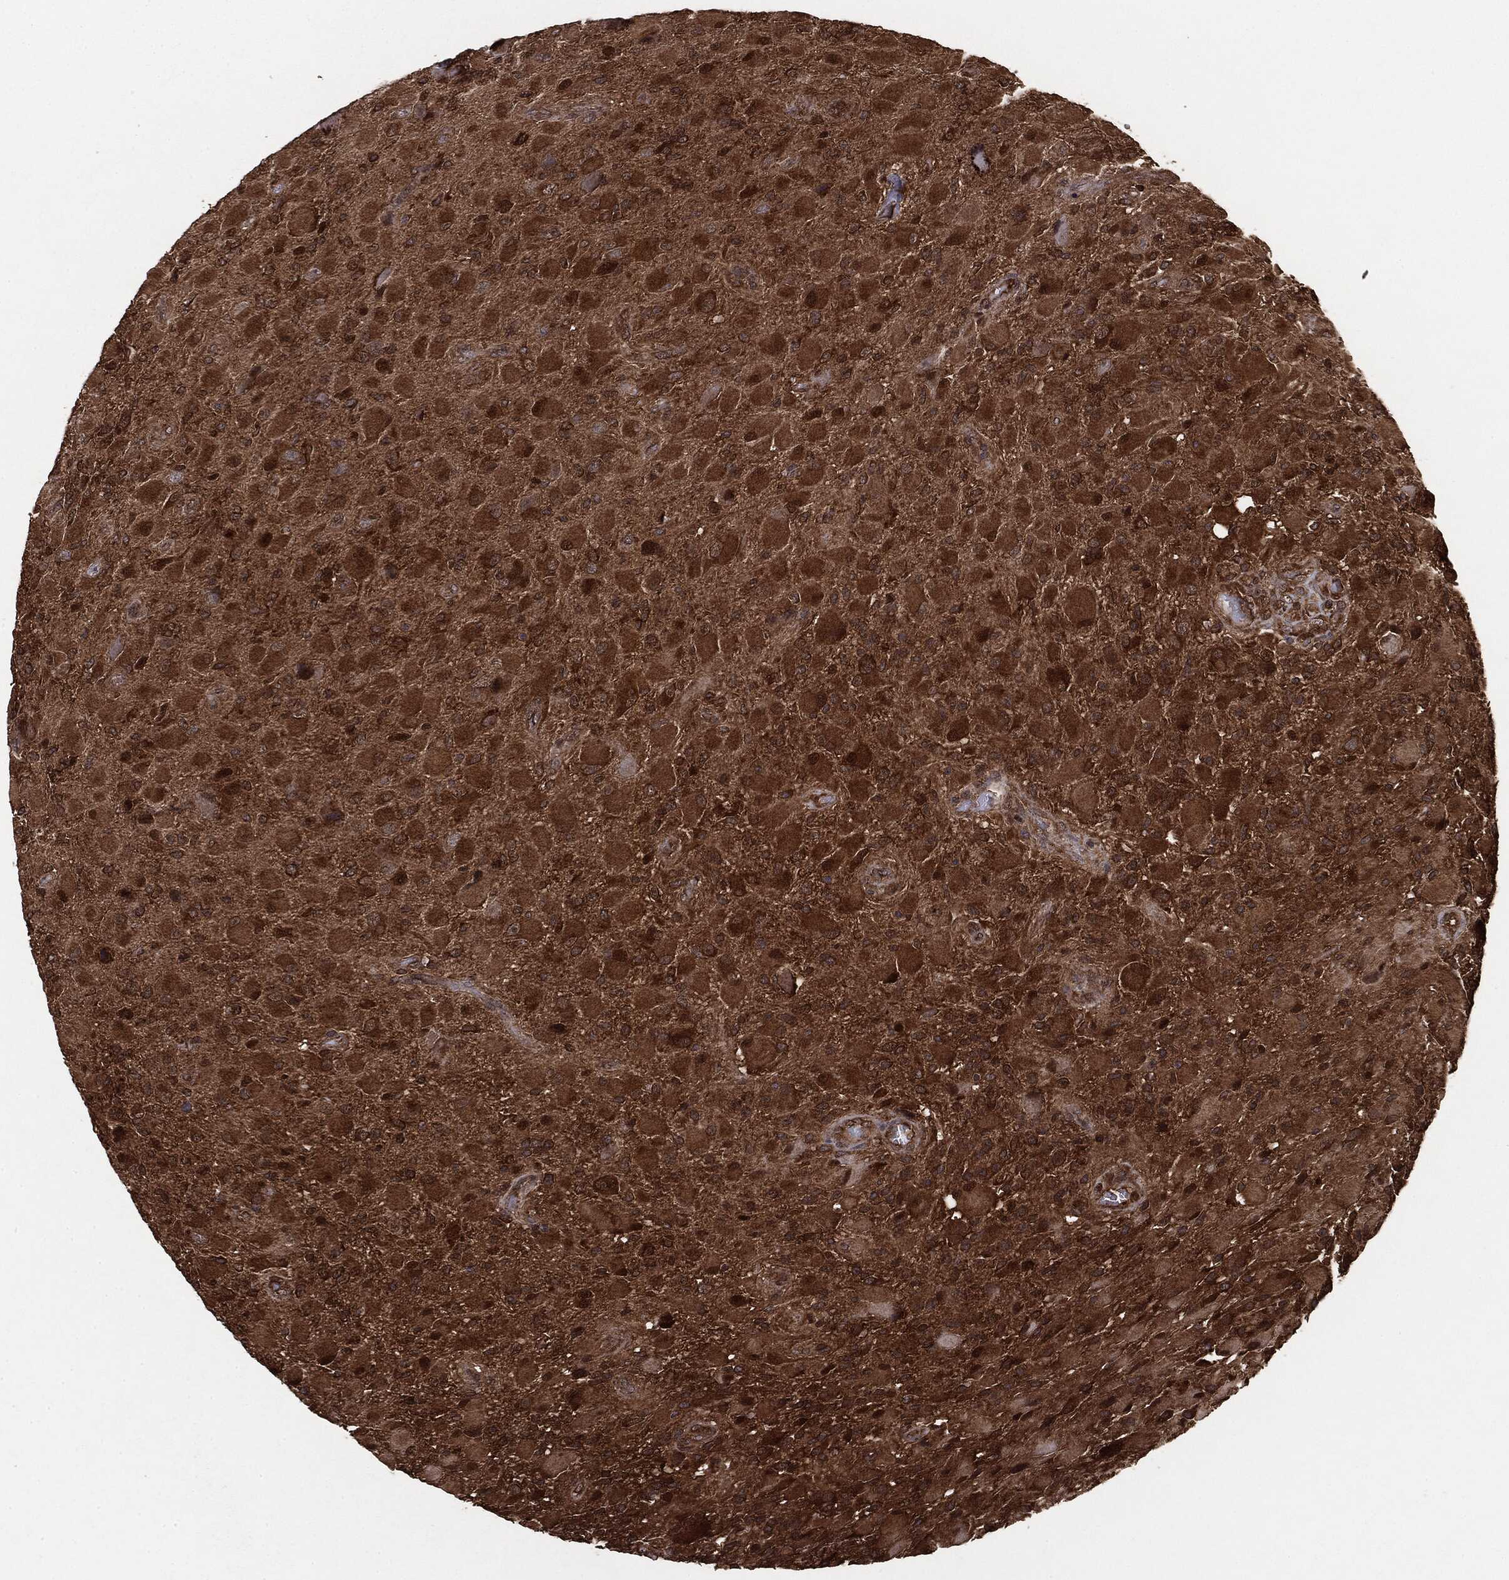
{"staining": {"intensity": "strong", "quantity": ">75%", "location": "cytoplasmic/membranous"}, "tissue": "glioma", "cell_type": "Tumor cells", "image_type": "cancer", "snomed": [{"axis": "morphology", "description": "Glioma, malignant, High grade"}, {"axis": "topography", "description": "Cerebral cortex"}], "caption": "Protein expression analysis of malignant glioma (high-grade) shows strong cytoplasmic/membranous positivity in approximately >75% of tumor cells.", "gene": "NME1", "patient": {"sex": "male", "age": 35}}